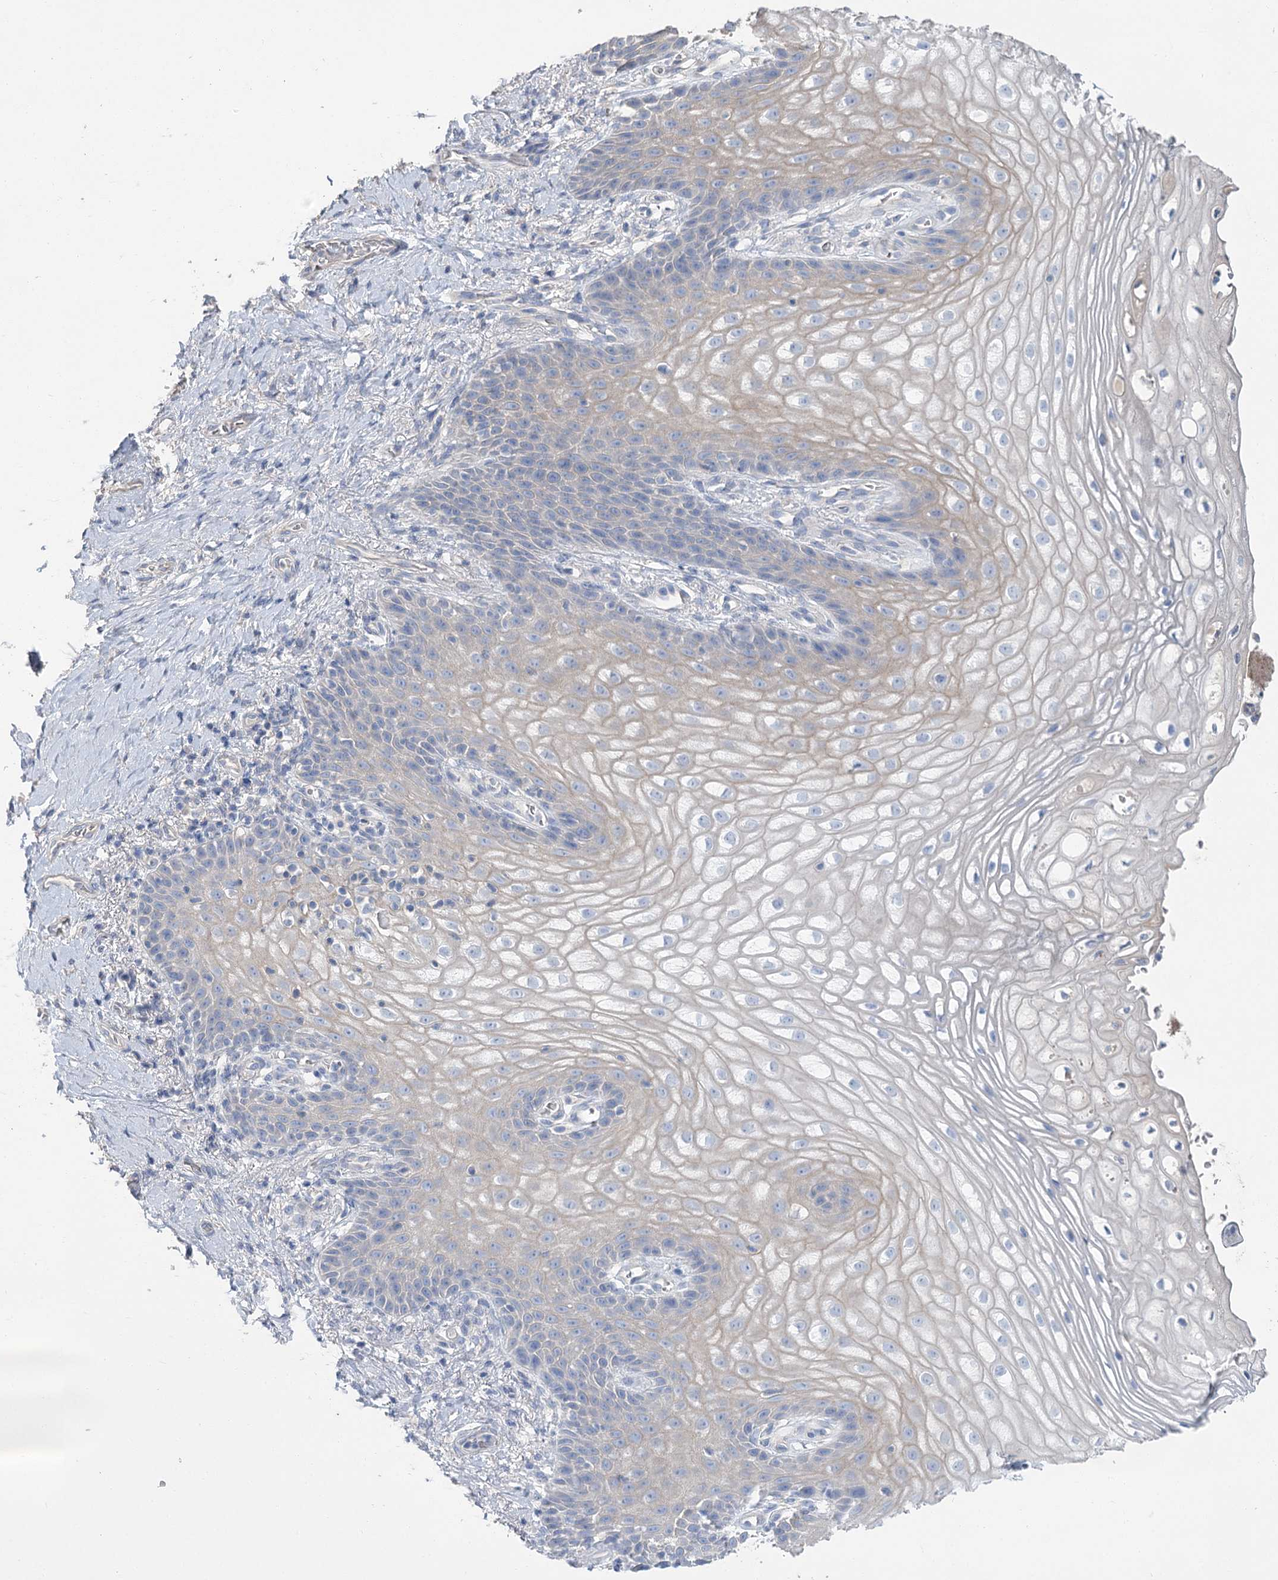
{"staining": {"intensity": "negative", "quantity": "none", "location": "none"}, "tissue": "vagina", "cell_type": "Squamous epithelial cells", "image_type": "normal", "snomed": [{"axis": "morphology", "description": "Normal tissue, NOS"}, {"axis": "topography", "description": "Vagina"}], "caption": "IHC of unremarkable vagina displays no expression in squamous epithelial cells.", "gene": "SLC9A3", "patient": {"sex": "female", "age": 60}}